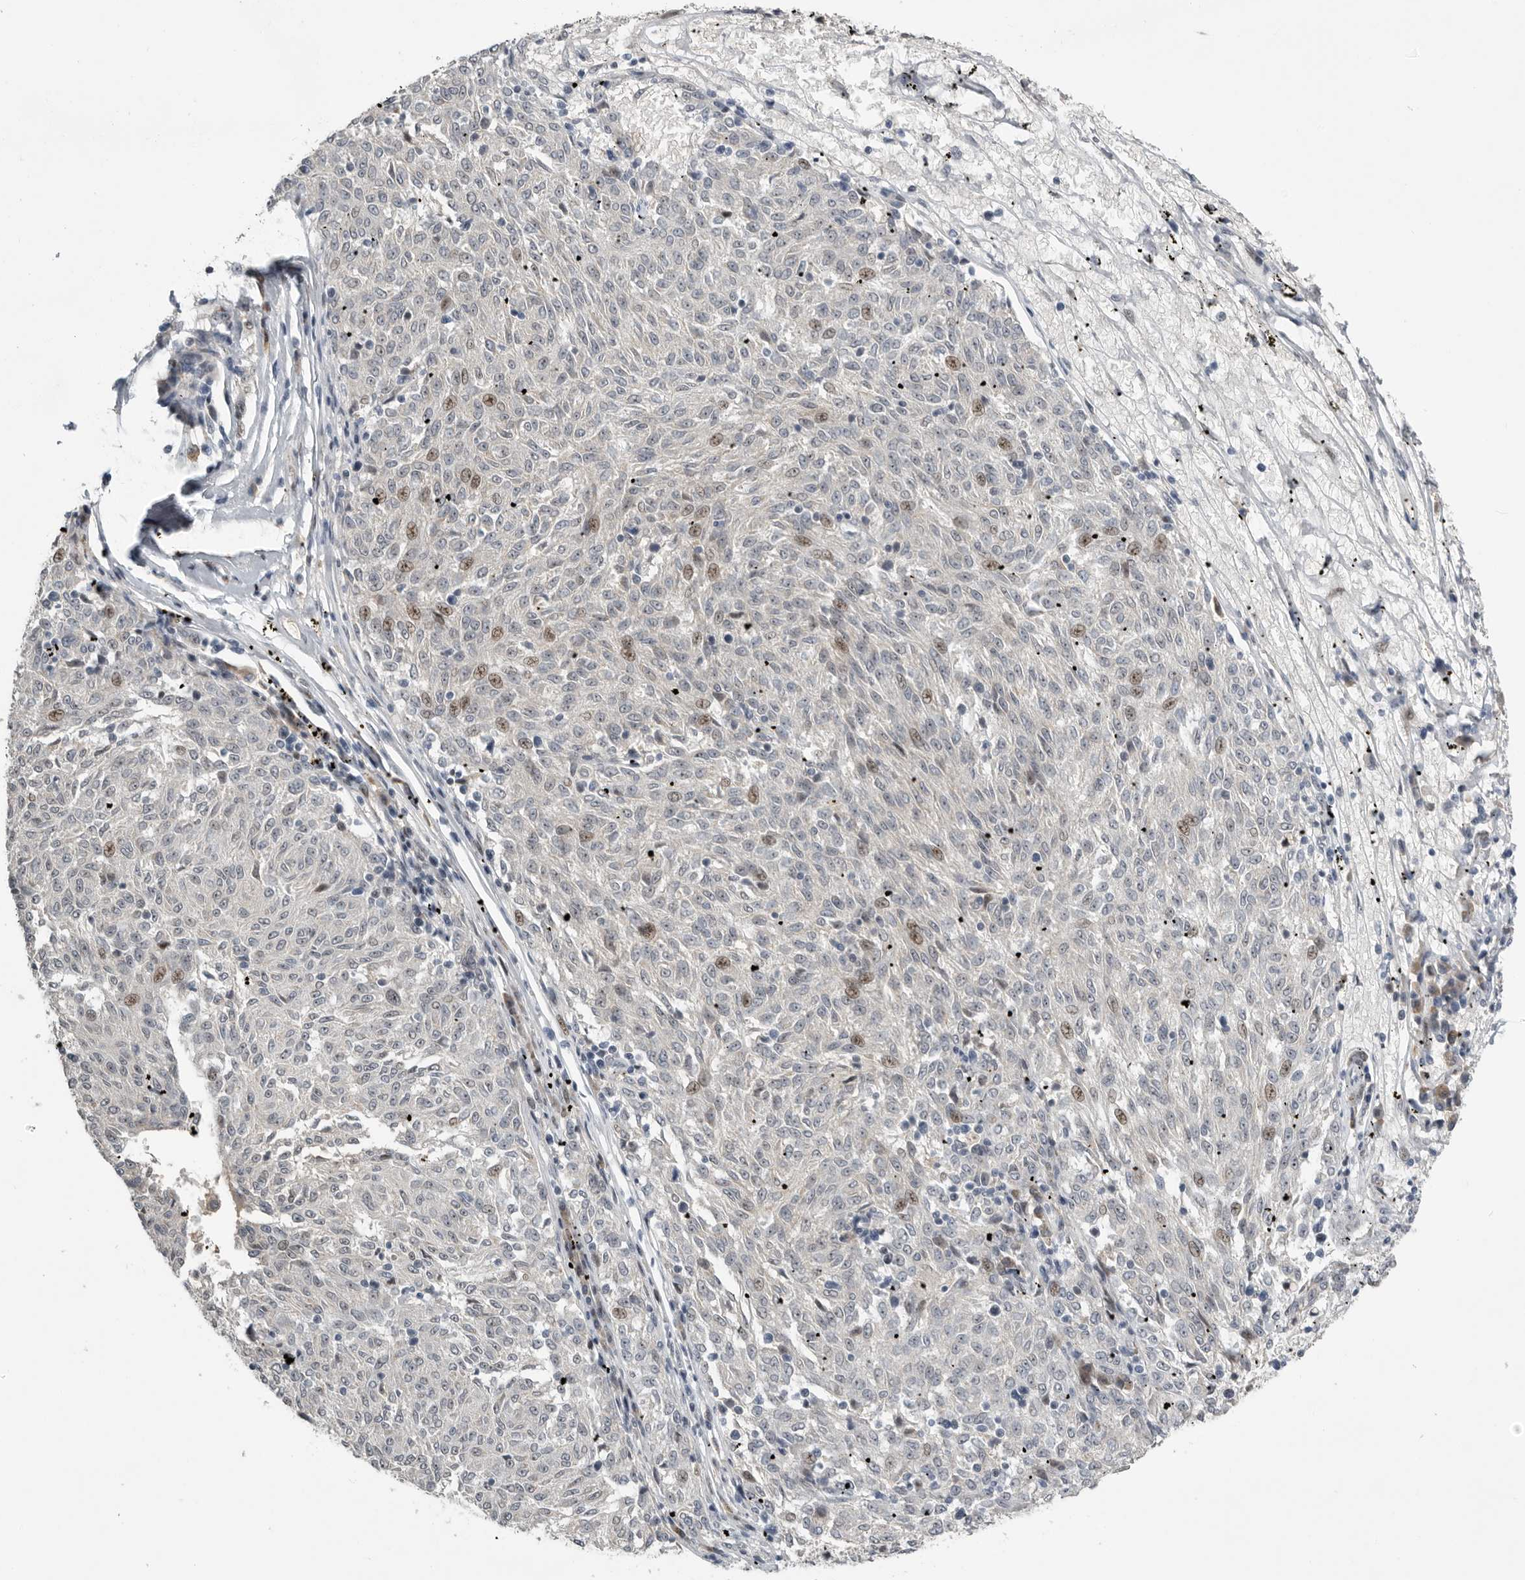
{"staining": {"intensity": "moderate", "quantity": "<25%", "location": "nuclear"}, "tissue": "melanoma", "cell_type": "Tumor cells", "image_type": "cancer", "snomed": [{"axis": "morphology", "description": "Malignant melanoma, NOS"}, {"axis": "topography", "description": "Skin"}], "caption": "This histopathology image exhibits IHC staining of malignant melanoma, with low moderate nuclear positivity in approximately <25% of tumor cells.", "gene": "PCMTD1", "patient": {"sex": "female", "age": 72}}